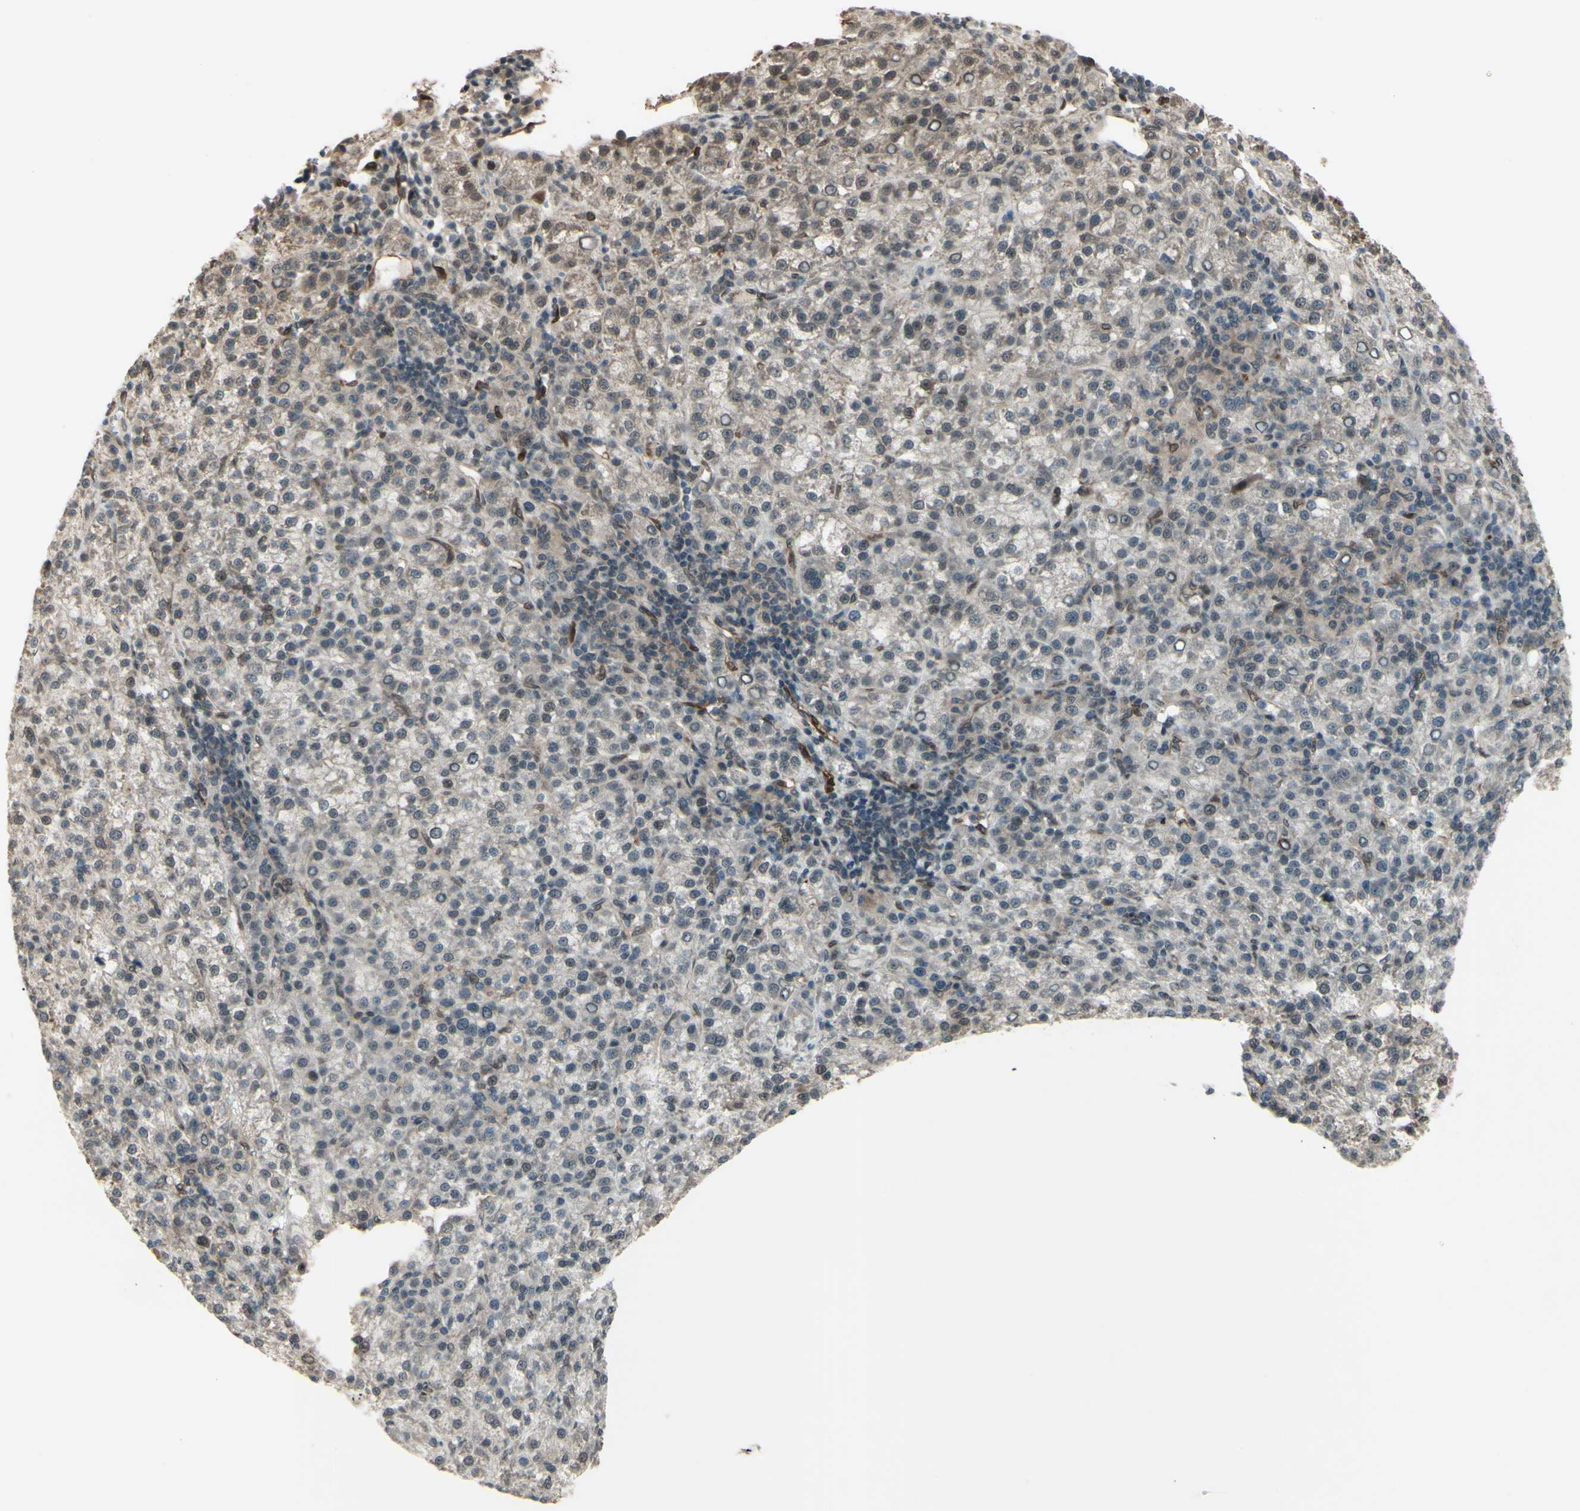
{"staining": {"intensity": "weak", "quantity": "<25%", "location": "cytoplasmic/membranous"}, "tissue": "liver cancer", "cell_type": "Tumor cells", "image_type": "cancer", "snomed": [{"axis": "morphology", "description": "Carcinoma, Hepatocellular, NOS"}, {"axis": "topography", "description": "Liver"}], "caption": "Immunohistochemistry micrograph of human liver hepatocellular carcinoma stained for a protein (brown), which exhibits no staining in tumor cells.", "gene": "MLF2", "patient": {"sex": "female", "age": 58}}